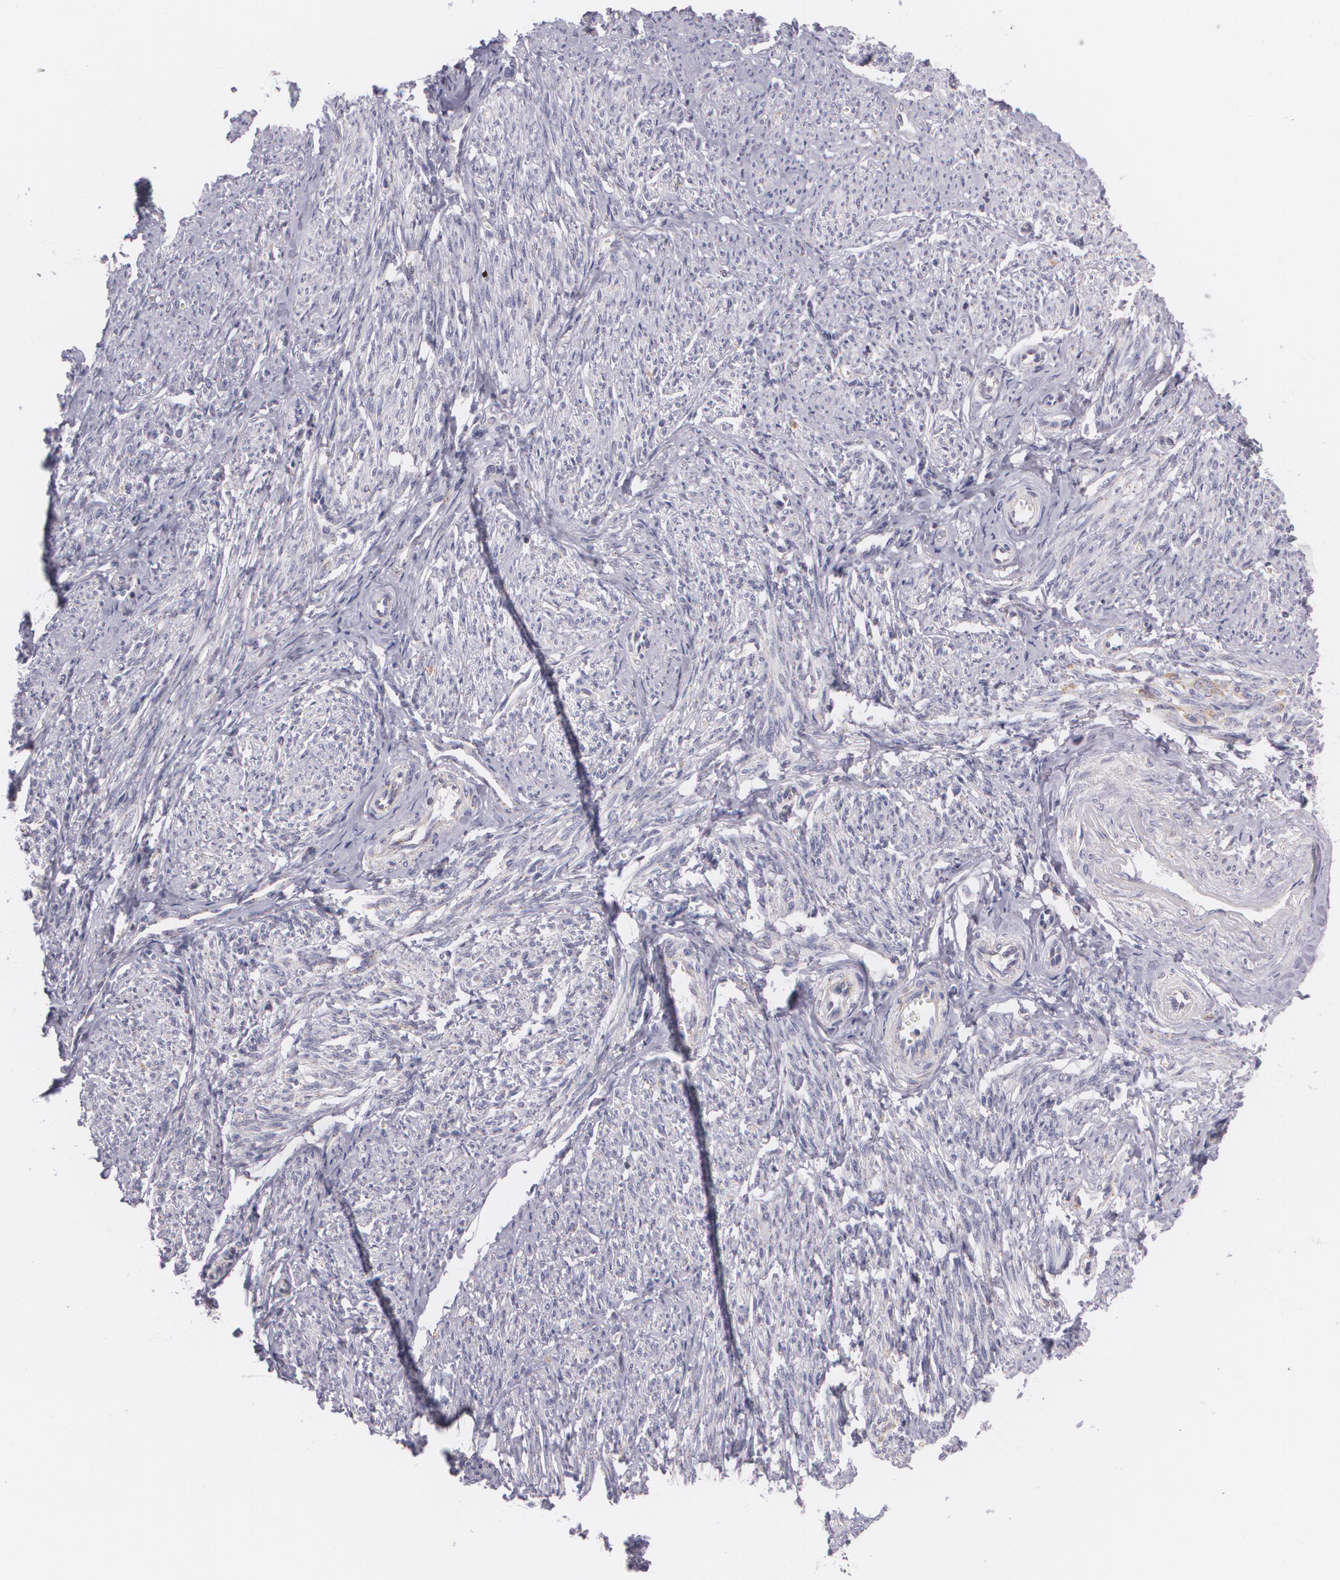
{"staining": {"intensity": "negative", "quantity": "none", "location": "none"}, "tissue": "smooth muscle", "cell_type": "Smooth muscle cells", "image_type": "normal", "snomed": [{"axis": "morphology", "description": "Normal tissue, NOS"}, {"axis": "topography", "description": "Smooth muscle"}, {"axis": "topography", "description": "Cervix"}], "caption": "A high-resolution image shows immunohistochemistry (IHC) staining of benign smooth muscle, which demonstrates no significant staining in smooth muscle cells.", "gene": "CILK1", "patient": {"sex": "female", "age": 70}}